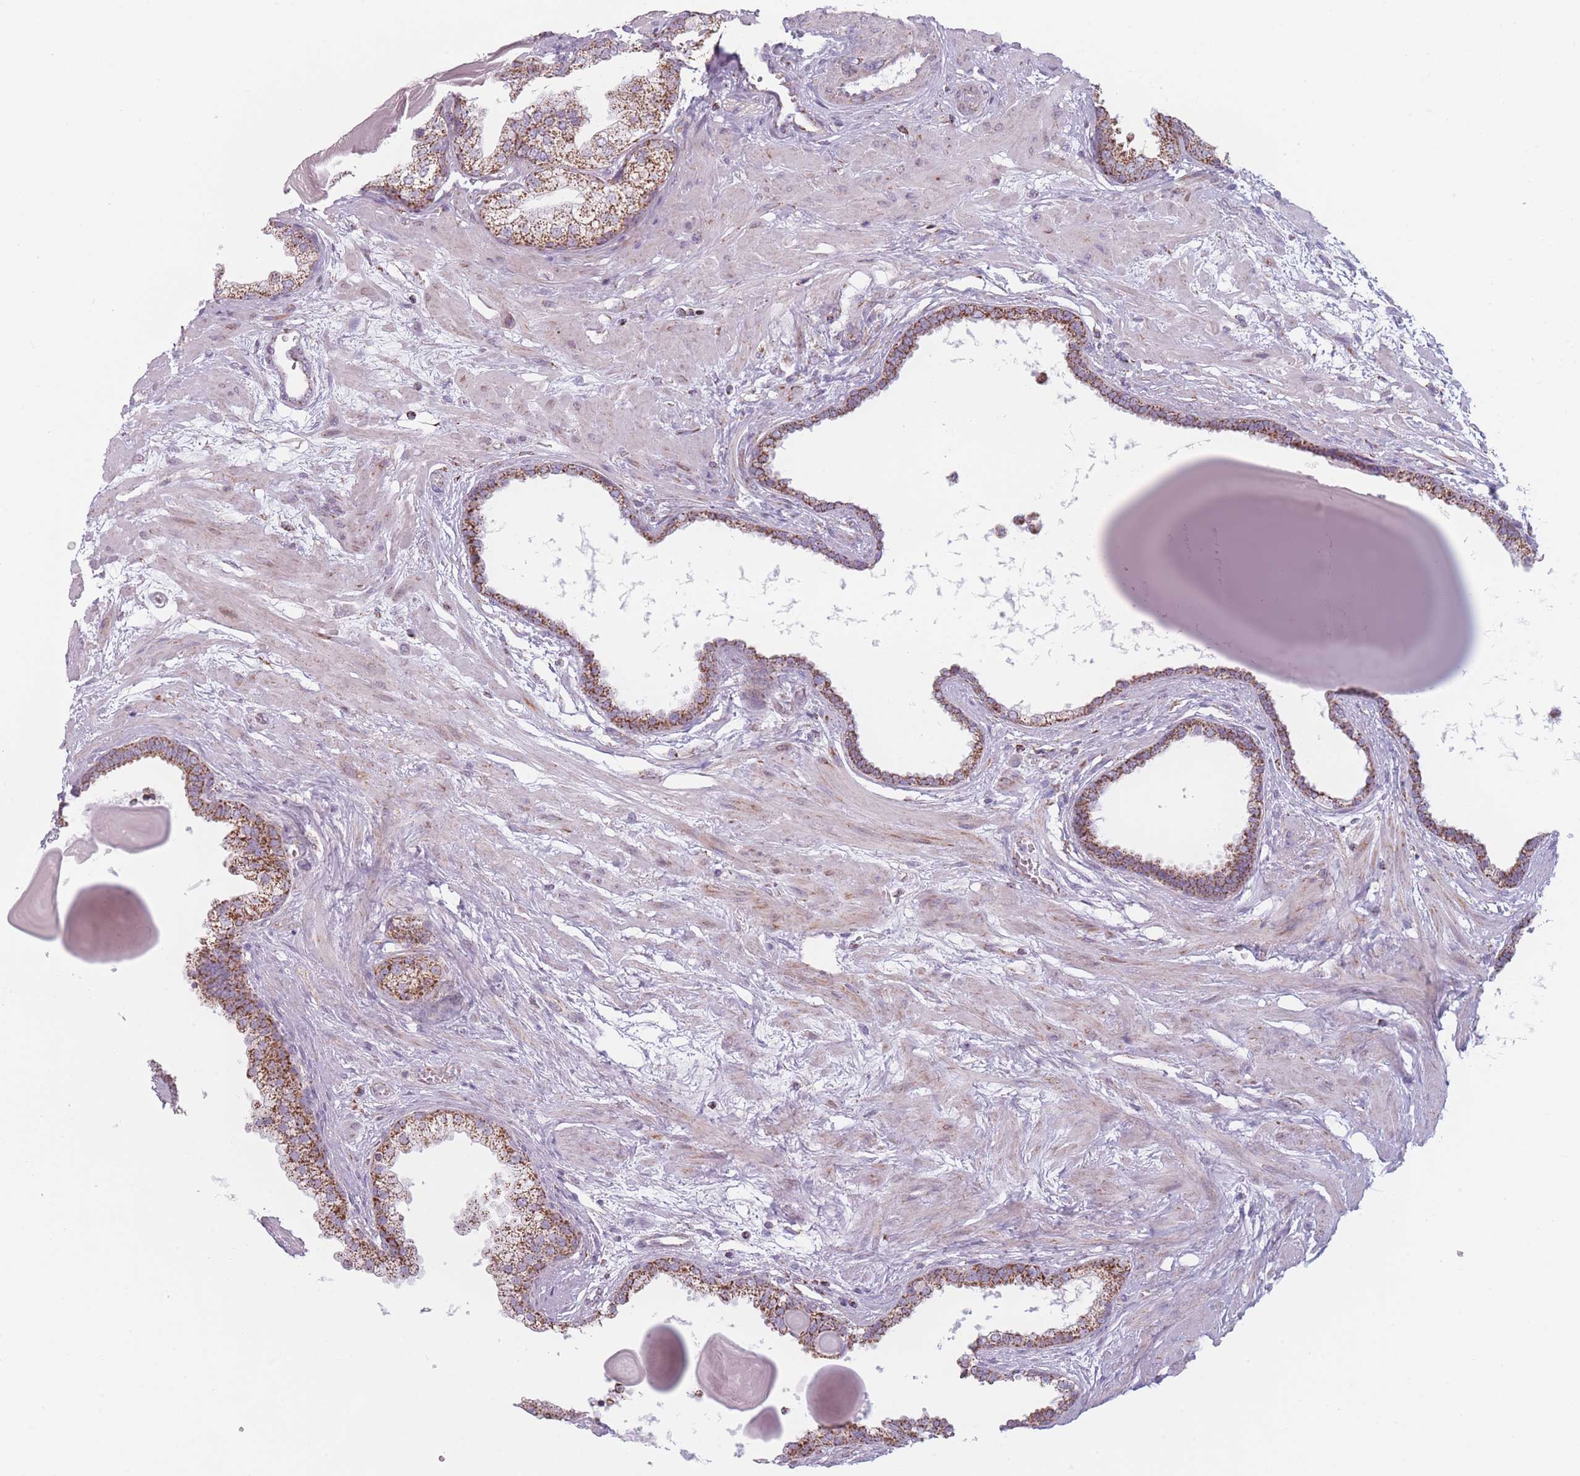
{"staining": {"intensity": "strong", "quantity": ">75%", "location": "cytoplasmic/membranous"}, "tissue": "prostate", "cell_type": "Glandular cells", "image_type": "normal", "snomed": [{"axis": "morphology", "description": "Normal tissue, NOS"}, {"axis": "topography", "description": "Prostate"}], "caption": "Immunohistochemistry (IHC) of unremarkable prostate shows high levels of strong cytoplasmic/membranous expression in about >75% of glandular cells.", "gene": "DCHS1", "patient": {"sex": "male", "age": 48}}